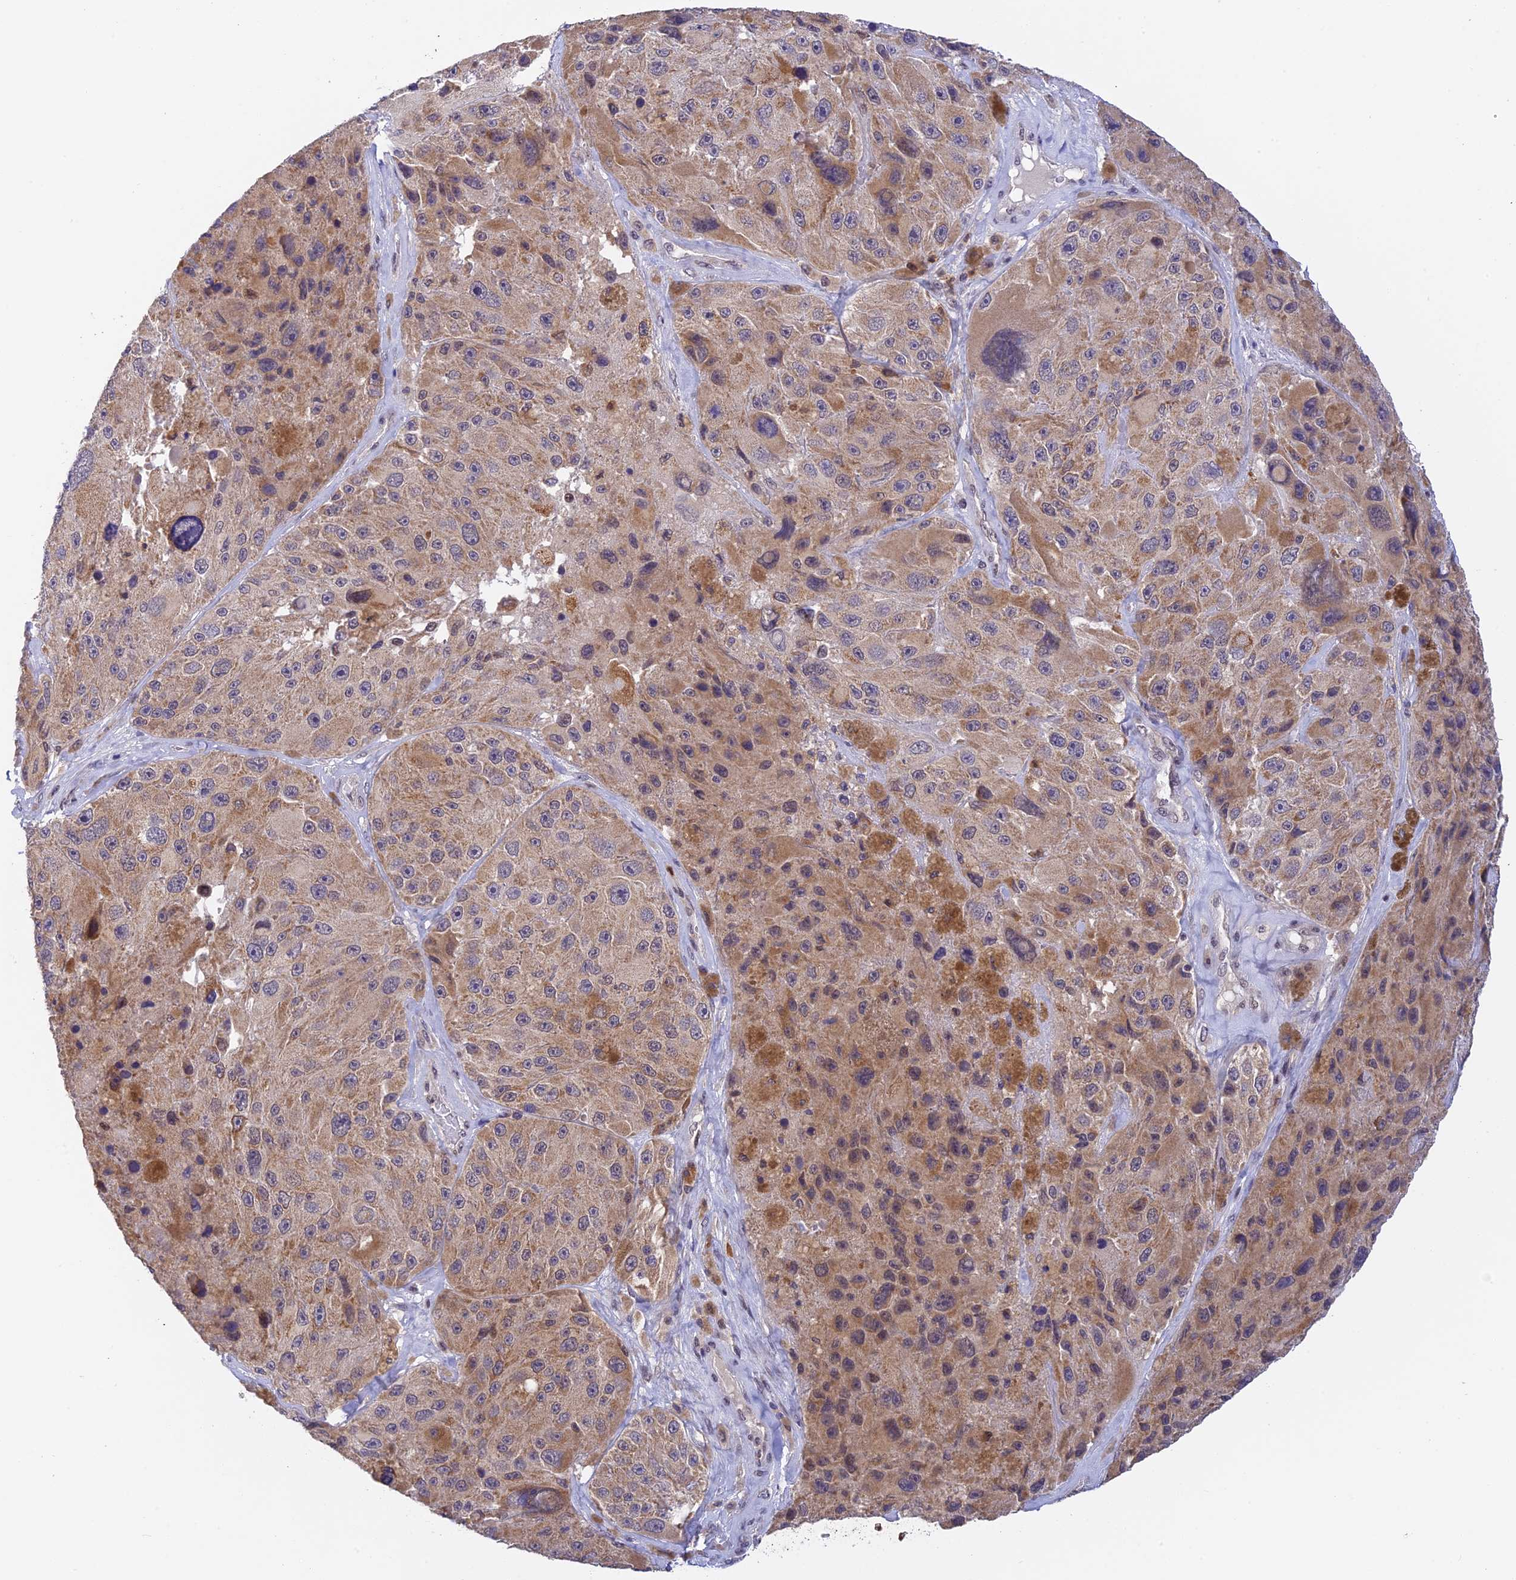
{"staining": {"intensity": "moderate", "quantity": "25%-75%", "location": "cytoplasmic/membranous"}, "tissue": "melanoma", "cell_type": "Tumor cells", "image_type": "cancer", "snomed": [{"axis": "morphology", "description": "Malignant melanoma, Metastatic site"}, {"axis": "topography", "description": "Lymph node"}], "caption": "Melanoma was stained to show a protein in brown. There is medium levels of moderate cytoplasmic/membranous staining in approximately 25%-75% of tumor cells. Nuclei are stained in blue.", "gene": "PEX16", "patient": {"sex": "male", "age": 62}}